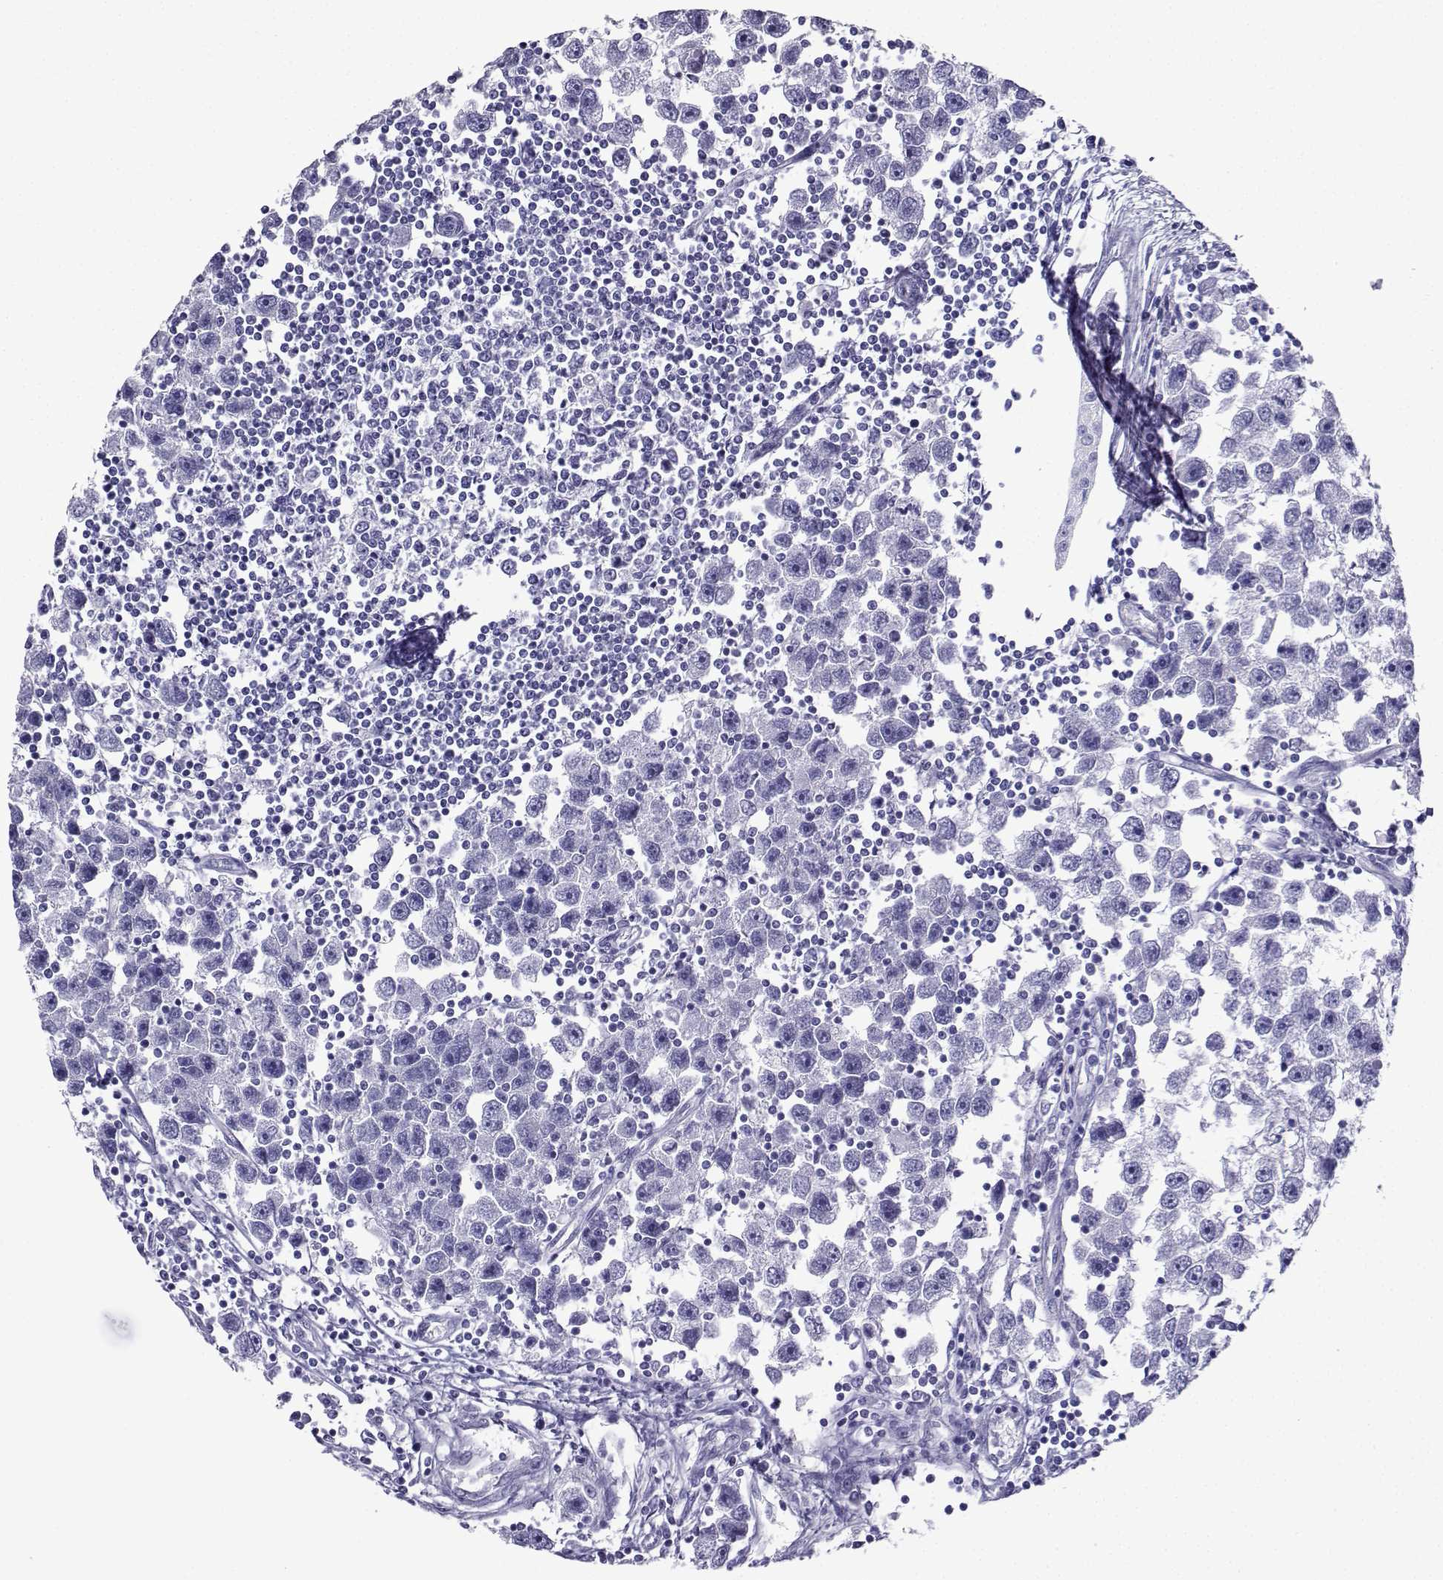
{"staining": {"intensity": "negative", "quantity": "none", "location": "none"}, "tissue": "testis cancer", "cell_type": "Tumor cells", "image_type": "cancer", "snomed": [{"axis": "morphology", "description": "Seminoma, NOS"}, {"axis": "topography", "description": "Testis"}], "caption": "High magnification brightfield microscopy of testis seminoma stained with DAB (3,3'-diaminobenzidine) (brown) and counterstained with hematoxylin (blue): tumor cells show no significant positivity.", "gene": "CD109", "patient": {"sex": "male", "age": 30}}